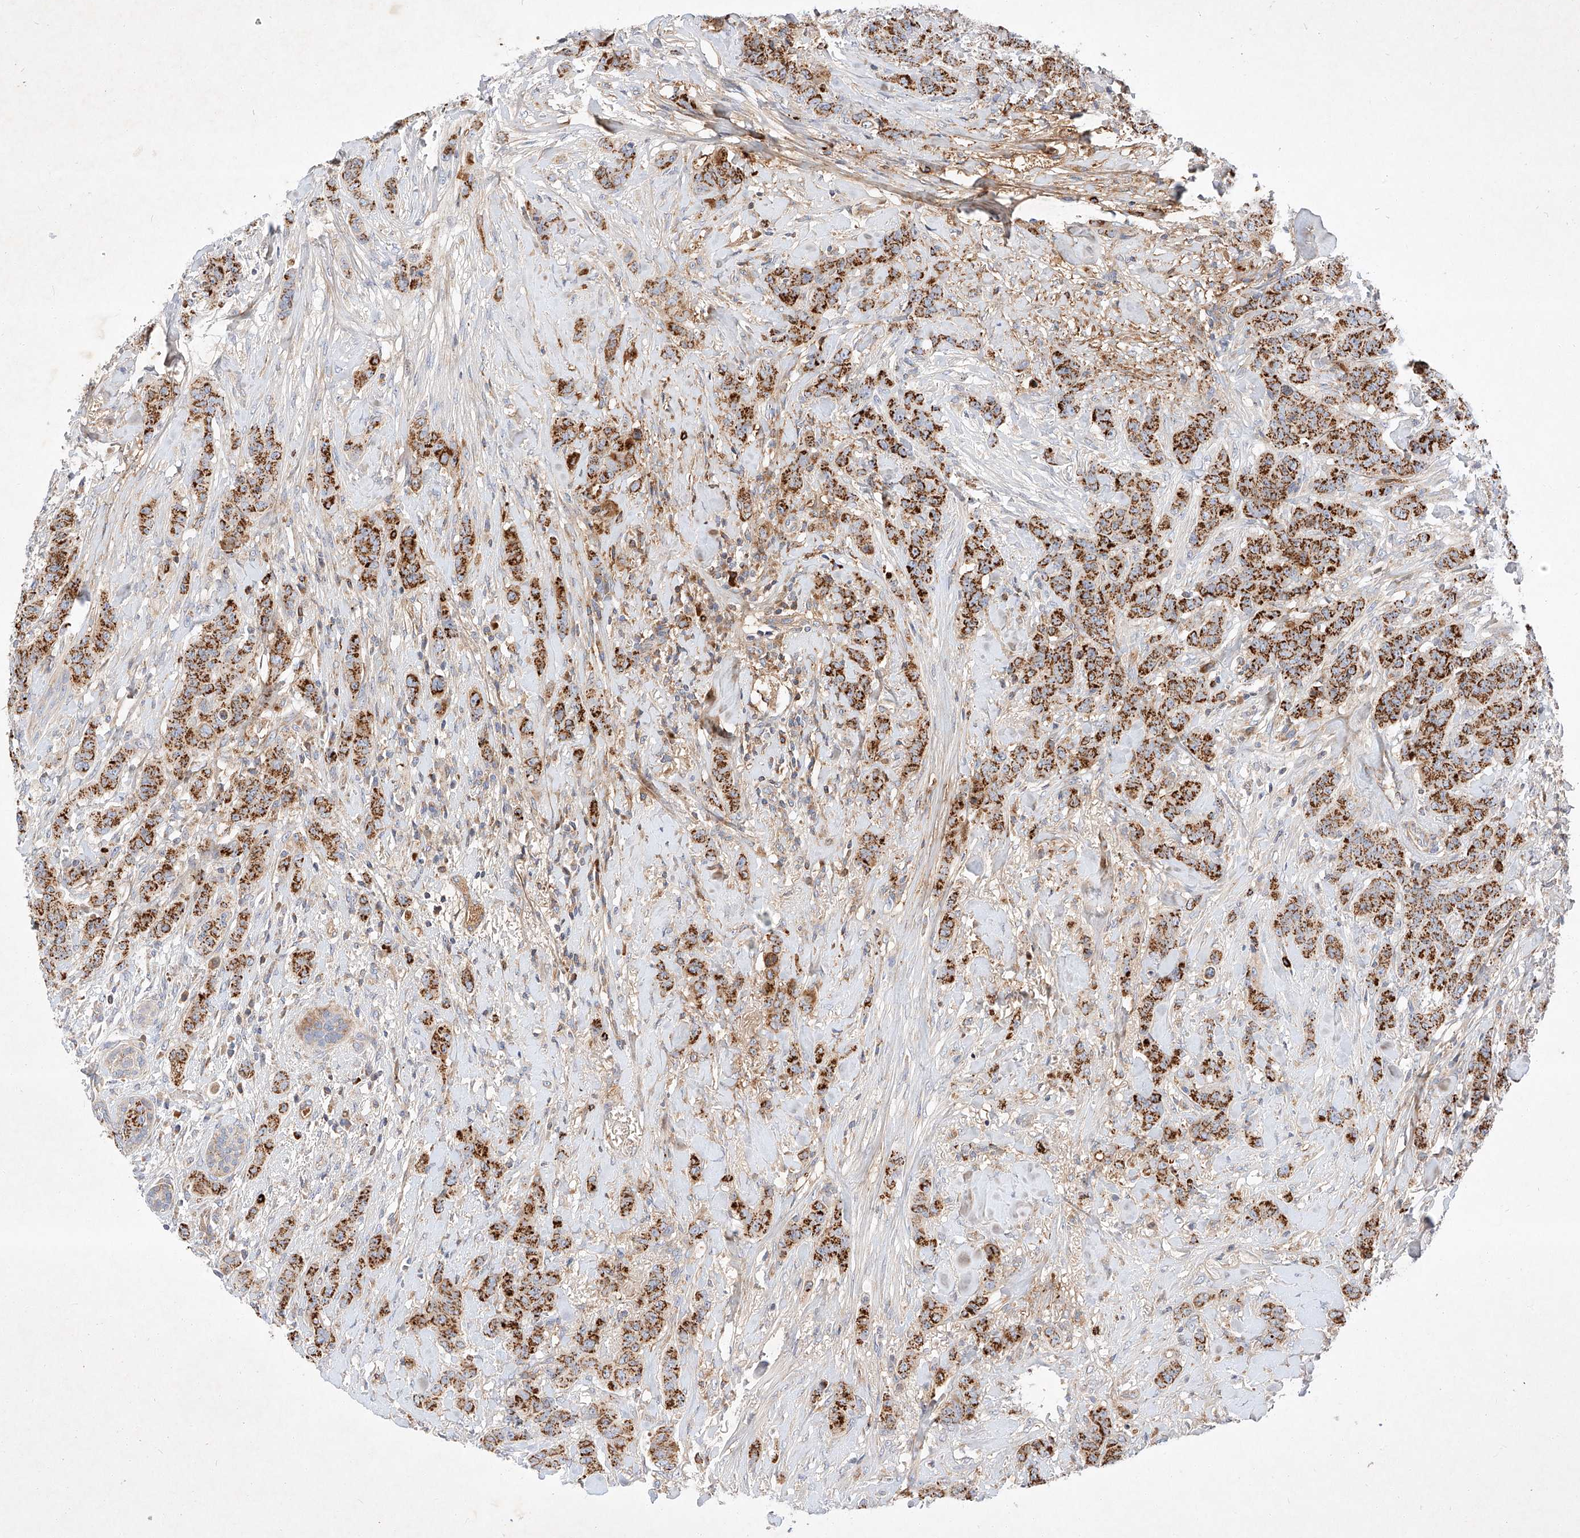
{"staining": {"intensity": "strong", "quantity": ">75%", "location": "cytoplasmic/membranous"}, "tissue": "breast cancer", "cell_type": "Tumor cells", "image_type": "cancer", "snomed": [{"axis": "morphology", "description": "Duct carcinoma"}, {"axis": "topography", "description": "Breast"}], "caption": "Immunohistochemistry (IHC) photomicrograph of neoplastic tissue: human breast cancer (invasive ductal carcinoma) stained using IHC shows high levels of strong protein expression localized specifically in the cytoplasmic/membranous of tumor cells, appearing as a cytoplasmic/membranous brown color.", "gene": "OSGEPL1", "patient": {"sex": "female", "age": 40}}